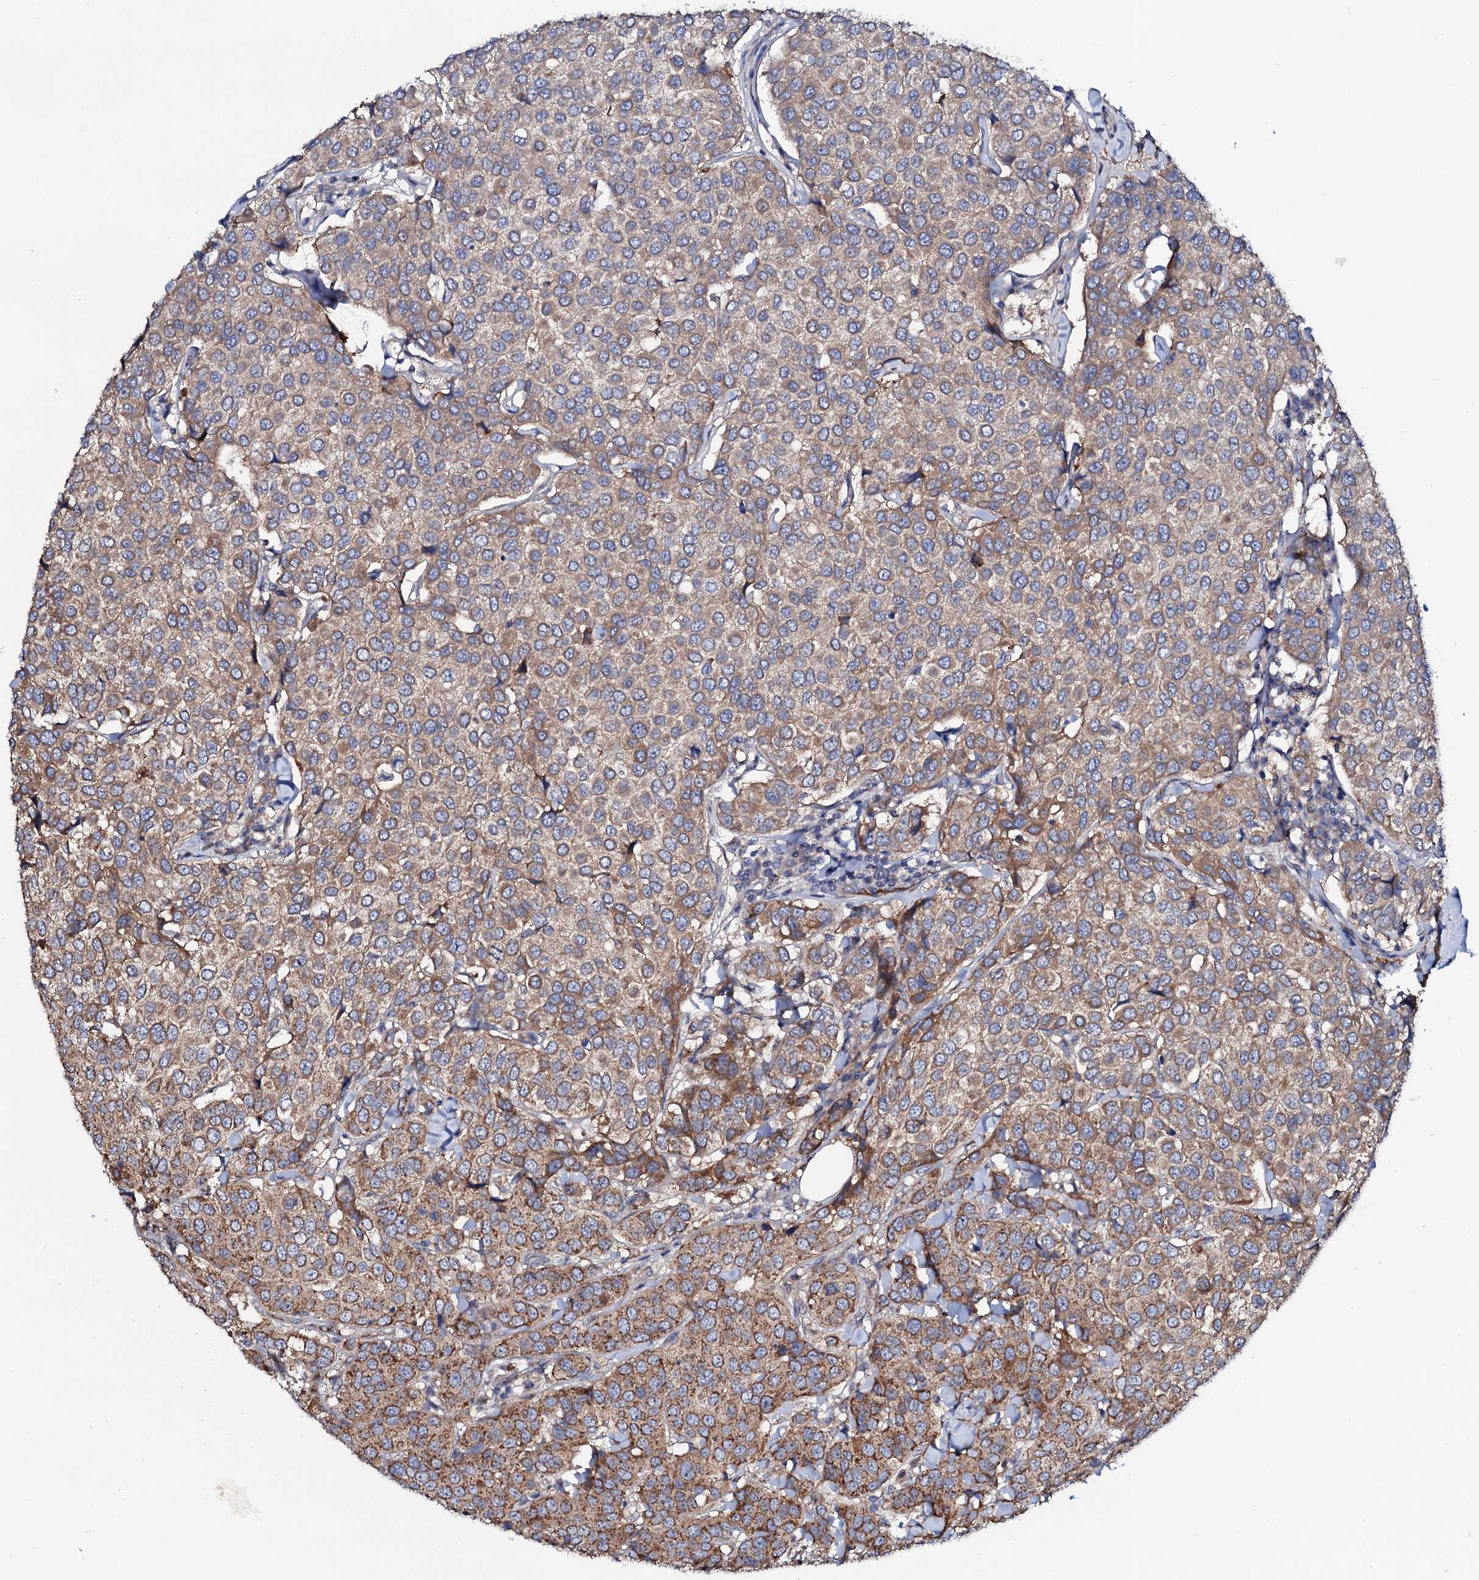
{"staining": {"intensity": "moderate", "quantity": "25%-75%", "location": "cytoplasmic/membranous"}, "tissue": "breast cancer", "cell_type": "Tumor cells", "image_type": "cancer", "snomed": [{"axis": "morphology", "description": "Duct carcinoma"}, {"axis": "topography", "description": "Breast"}], "caption": "Immunohistochemical staining of intraductal carcinoma (breast) exhibits medium levels of moderate cytoplasmic/membranous protein staining in about 25%-75% of tumor cells.", "gene": "PPP1R3D", "patient": {"sex": "female", "age": 55}}